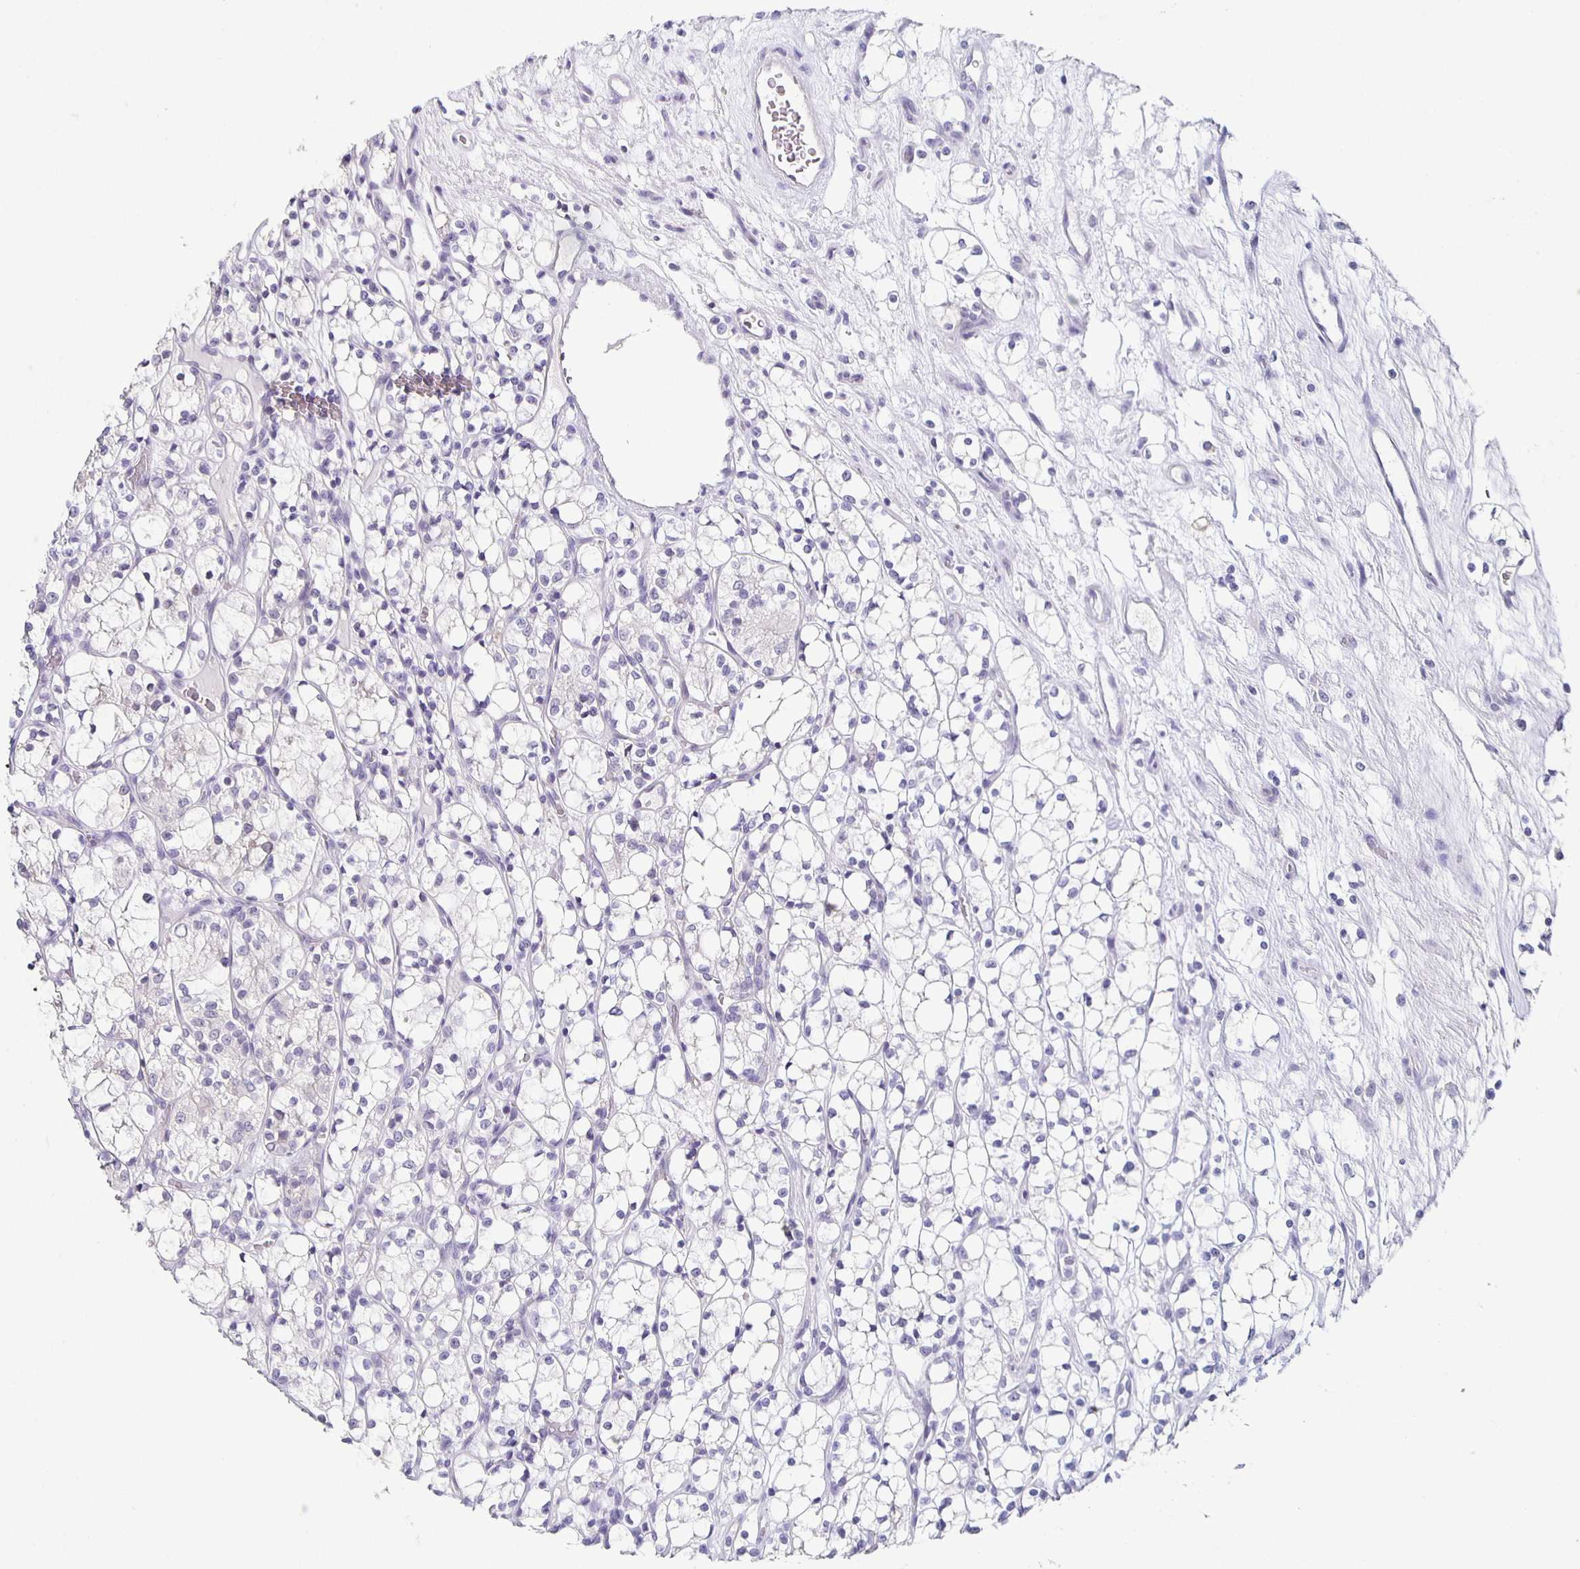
{"staining": {"intensity": "negative", "quantity": "none", "location": "none"}, "tissue": "renal cancer", "cell_type": "Tumor cells", "image_type": "cancer", "snomed": [{"axis": "morphology", "description": "Adenocarcinoma, NOS"}, {"axis": "topography", "description": "Kidney"}], "caption": "This photomicrograph is of adenocarcinoma (renal) stained with immunohistochemistry to label a protein in brown with the nuclei are counter-stained blue. There is no staining in tumor cells.", "gene": "CARNS1", "patient": {"sex": "female", "age": 69}}